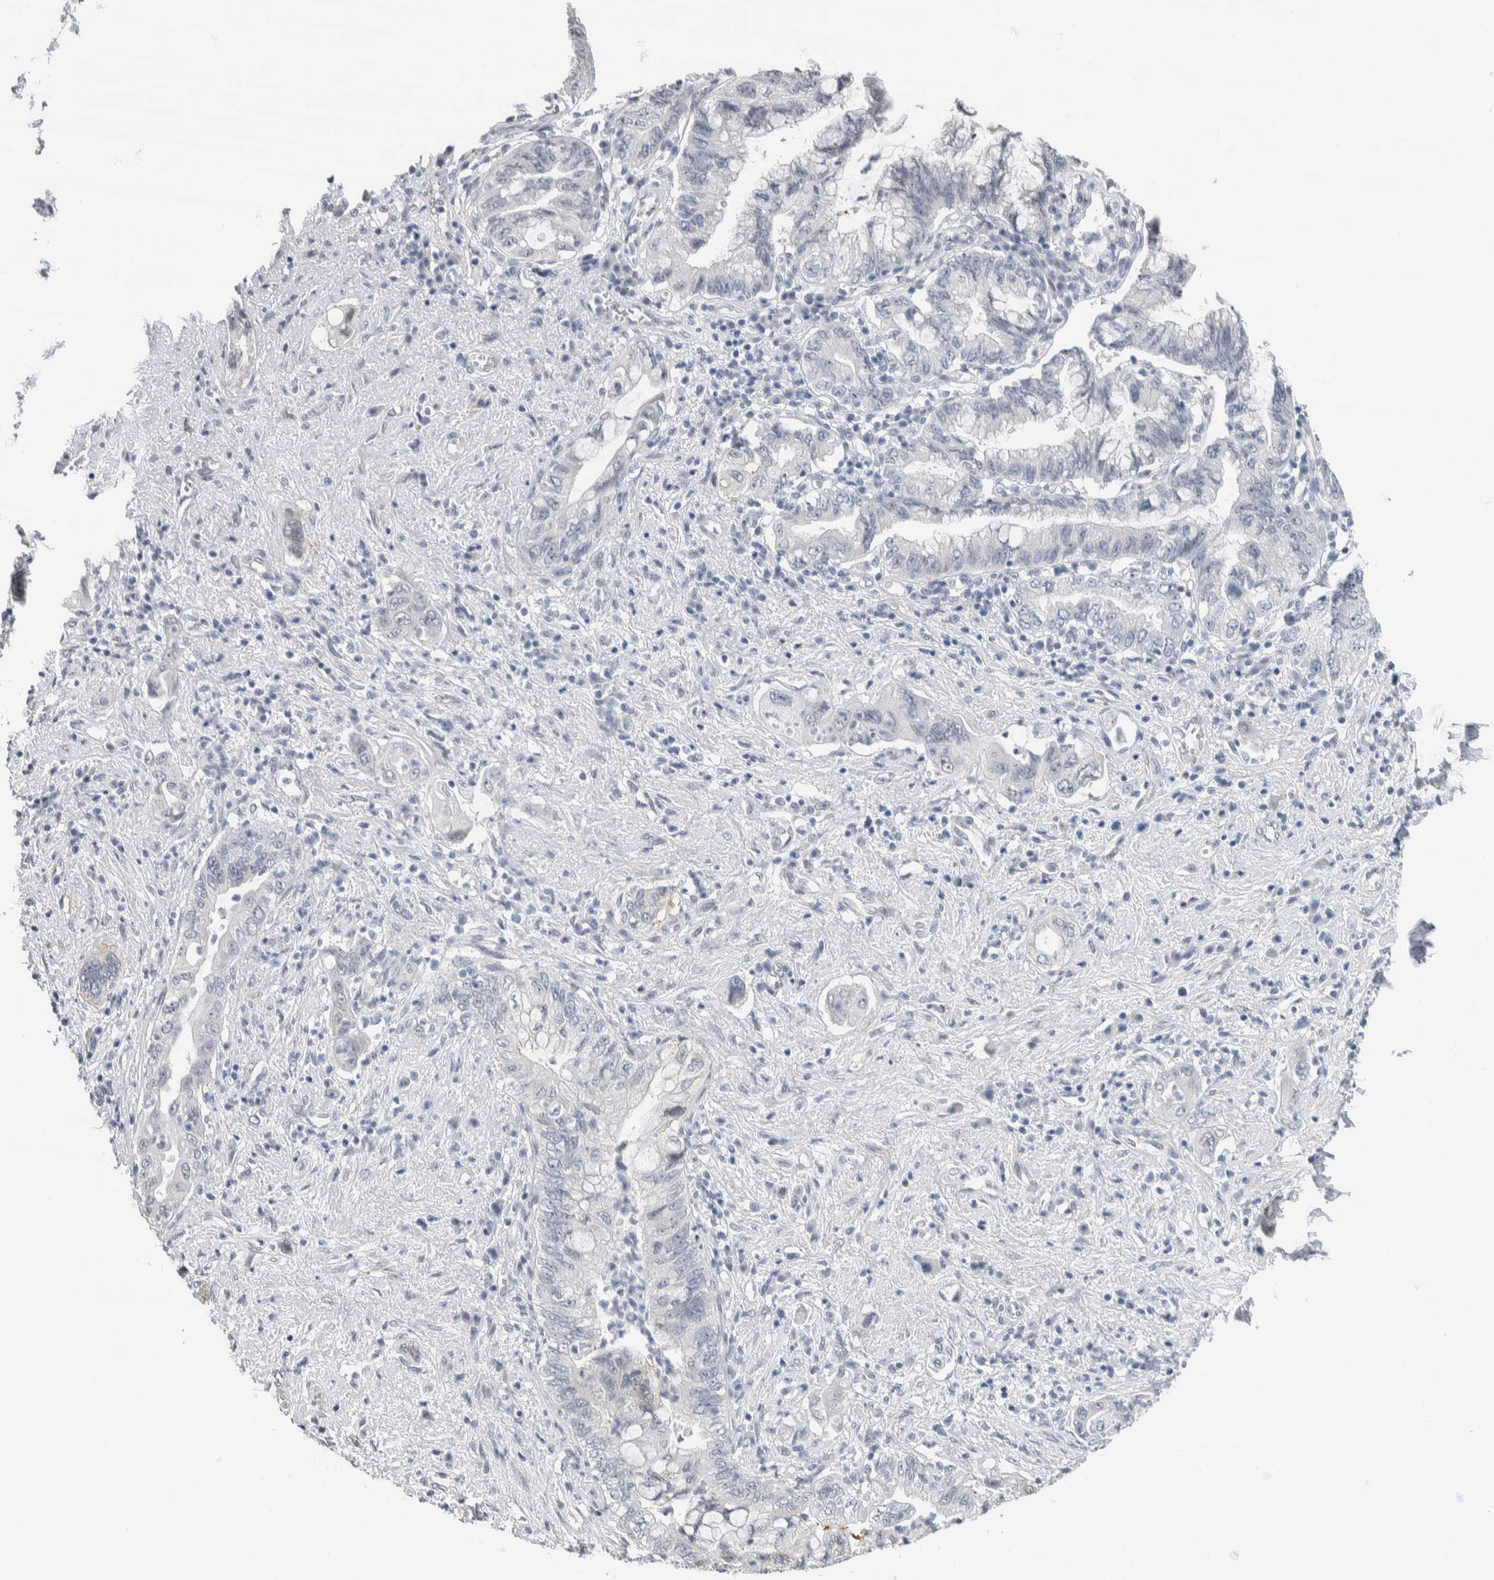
{"staining": {"intensity": "negative", "quantity": "none", "location": "none"}, "tissue": "pancreatic cancer", "cell_type": "Tumor cells", "image_type": "cancer", "snomed": [{"axis": "morphology", "description": "Adenocarcinoma, NOS"}, {"axis": "topography", "description": "Pancreas"}], "caption": "Adenocarcinoma (pancreatic) was stained to show a protein in brown. There is no significant staining in tumor cells.", "gene": "NEFM", "patient": {"sex": "female", "age": 73}}